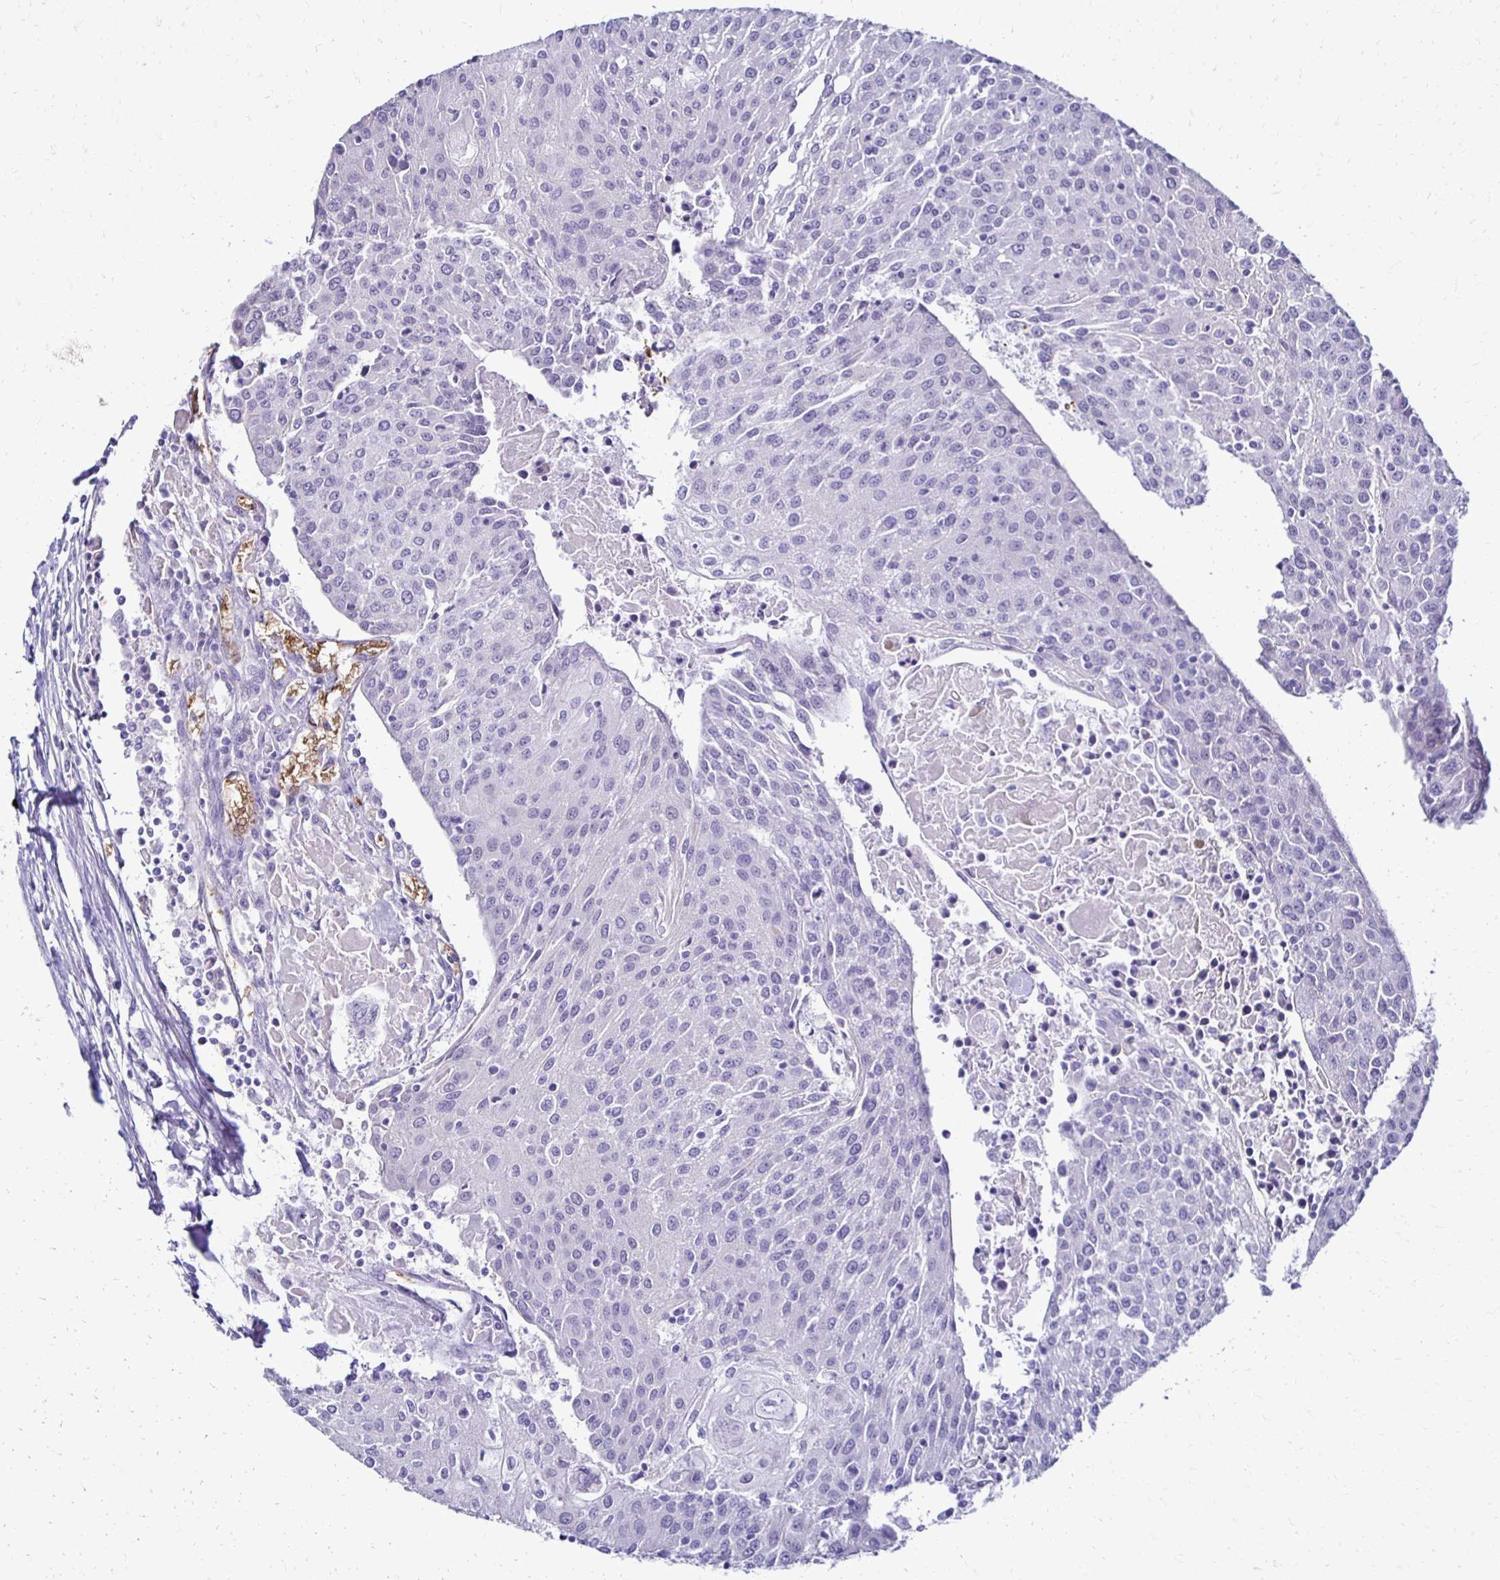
{"staining": {"intensity": "negative", "quantity": "none", "location": "none"}, "tissue": "urothelial cancer", "cell_type": "Tumor cells", "image_type": "cancer", "snomed": [{"axis": "morphology", "description": "Urothelial carcinoma, High grade"}, {"axis": "topography", "description": "Urinary bladder"}], "caption": "The IHC micrograph has no significant positivity in tumor cells of urothelial cancer tissue.", "gene": "RHBDL3", "patient": {"sex": "female", "age": 85}}